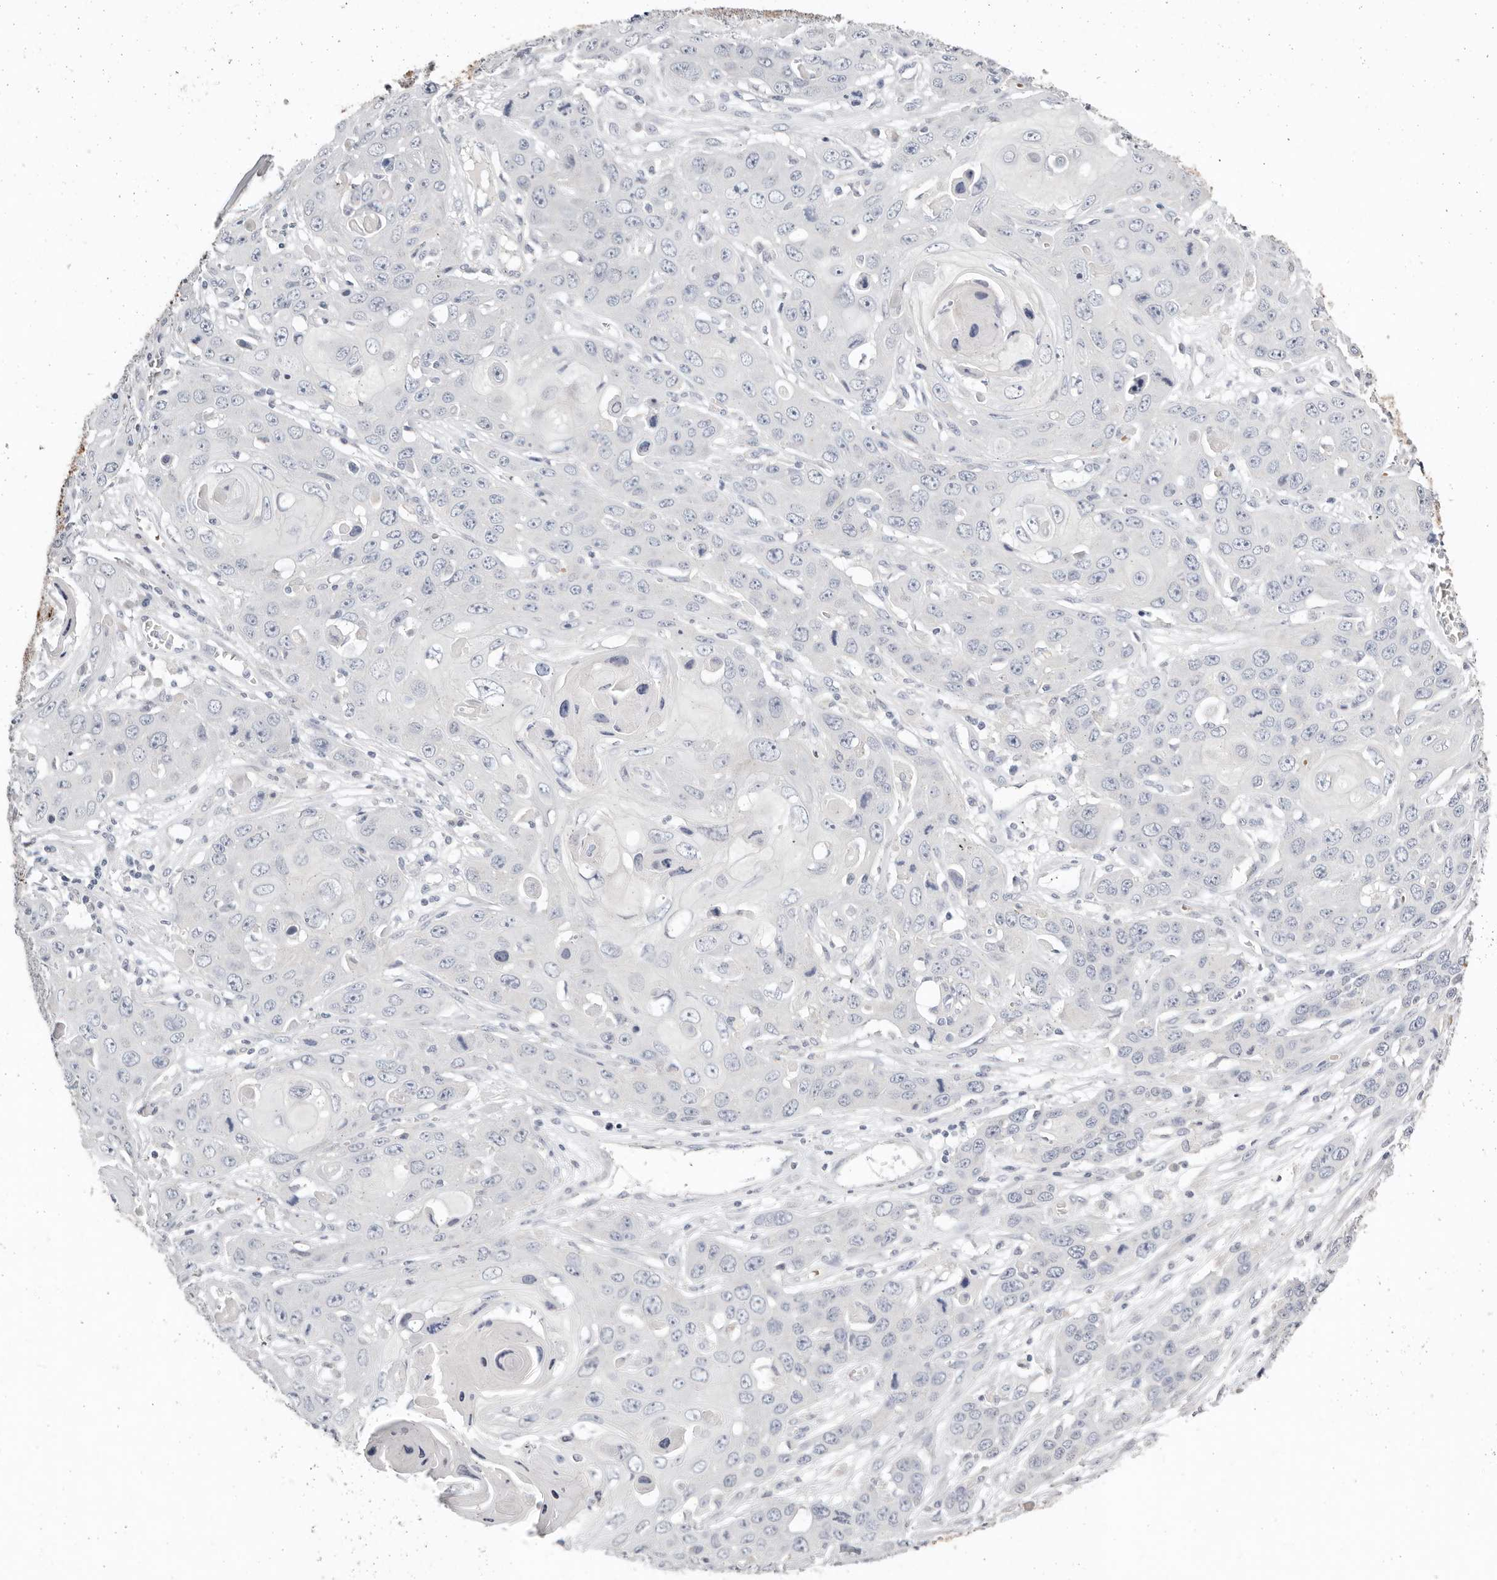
{"staining": {"intensity": "negative", "quantity": "none", "location": "none"}, "tissue": "skin cancer", "cell_type": "Tumor cells", "image_type": "cancer", "snomed": [{"axis": "morphology", "description": "Squamous cell carcinoma, NOS"}, {"axis": "topography", "description": "Skin"}], "caption": "Image shows no protein positivity in tumor cells of skin cancer (squamous cell carcinoma) tissue.", "gene": "TMEM63B", "patient": {"sex": "male", "age": 55}}